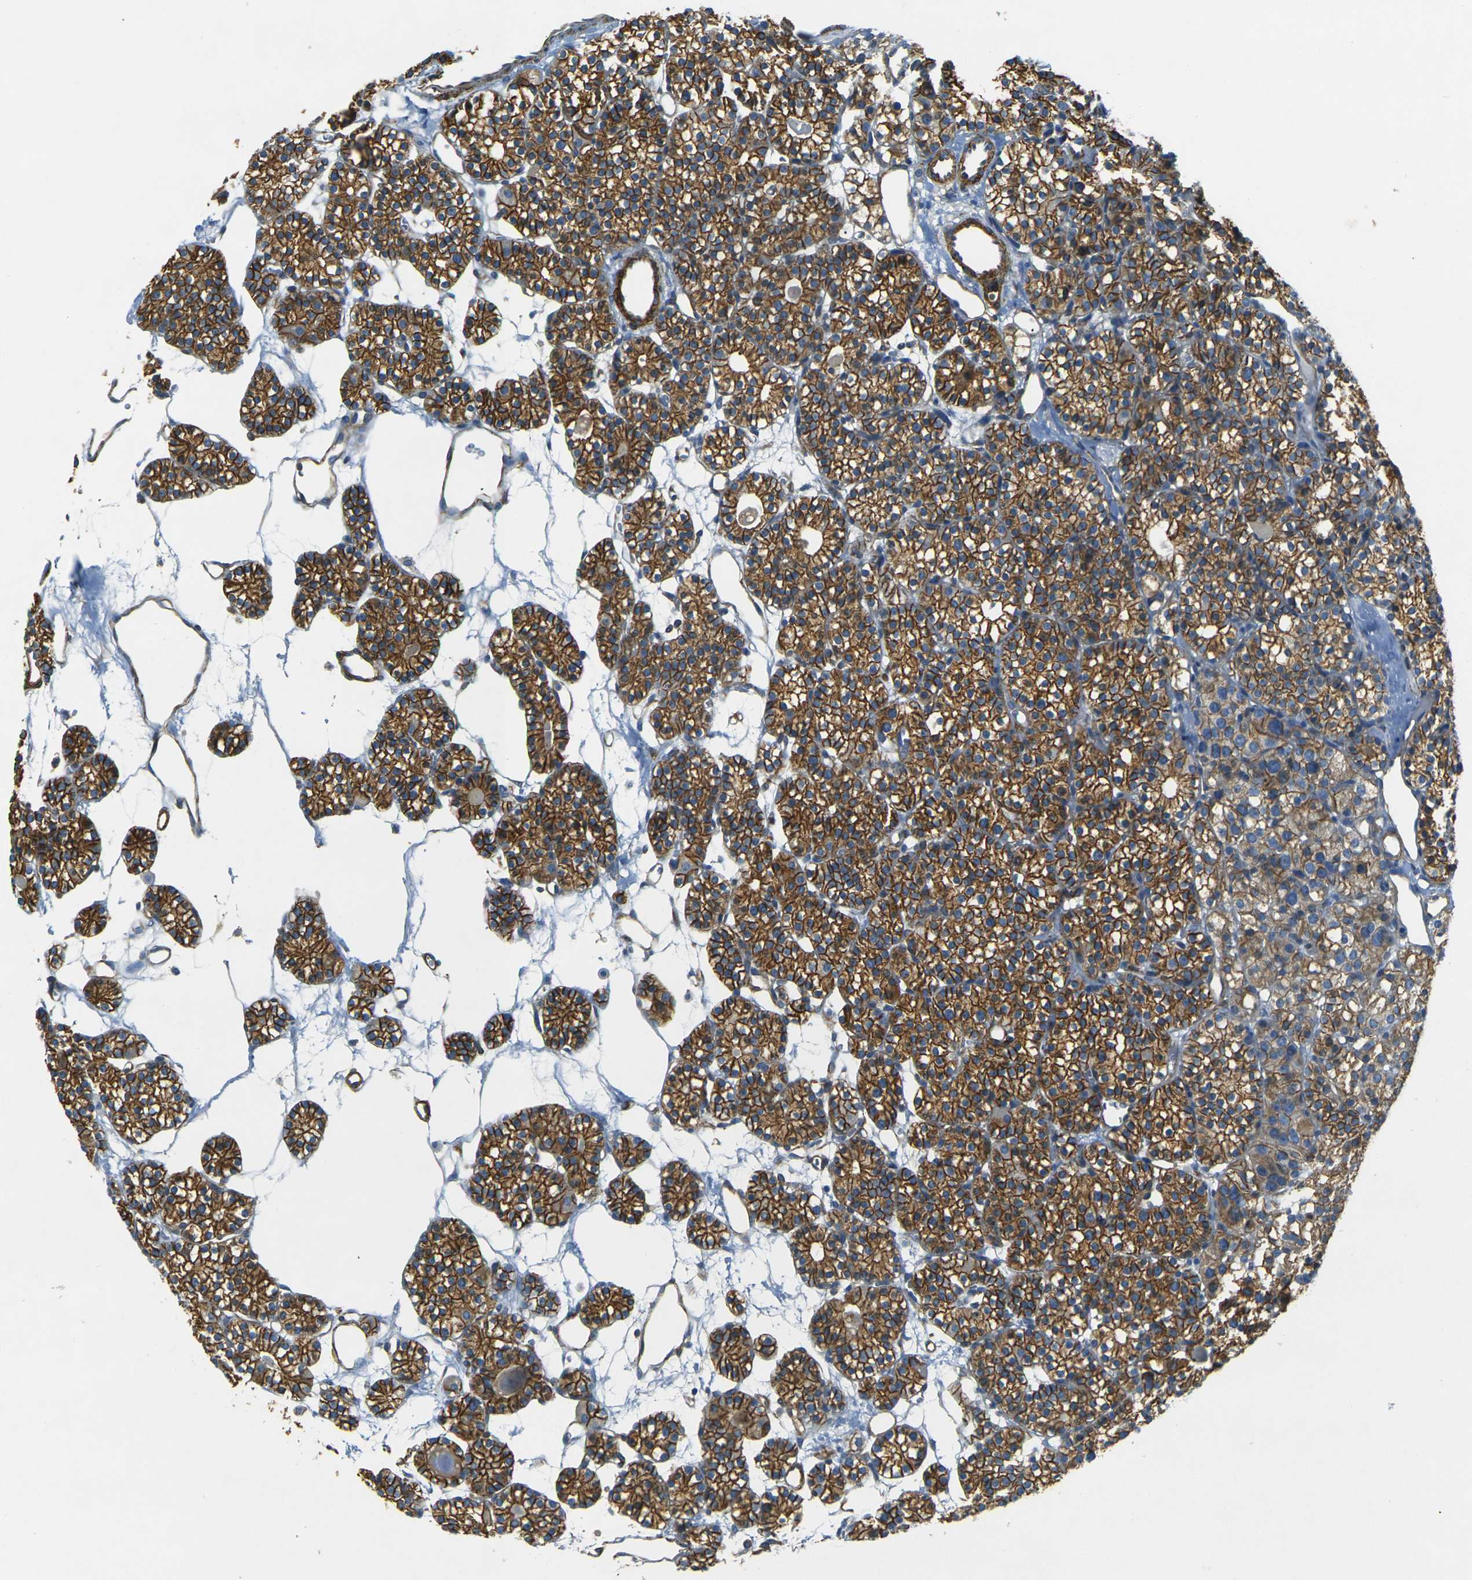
{"staining": {"intensity": "moderate", "quantity": ">75%", "location": "cytoplasmic/membranous"}, "tissue": "parathyroid gland", "cell_type": "Glandular cells", "image_type": "normal", "snomed": [{"axis": "morphology", "description": "Normal tissue, NOS"}, {"axis": "topography", "description": "Parathyroid gland"}], "caption": "IHC (DAB) staining of unremarkable parathyroid gland demonstrates moderate cytoplasmic/membranous protein staining in approximately >75% of glandular cells.", "gene": "EPHA7", "patient": {"sex": "female", "age": 64}}